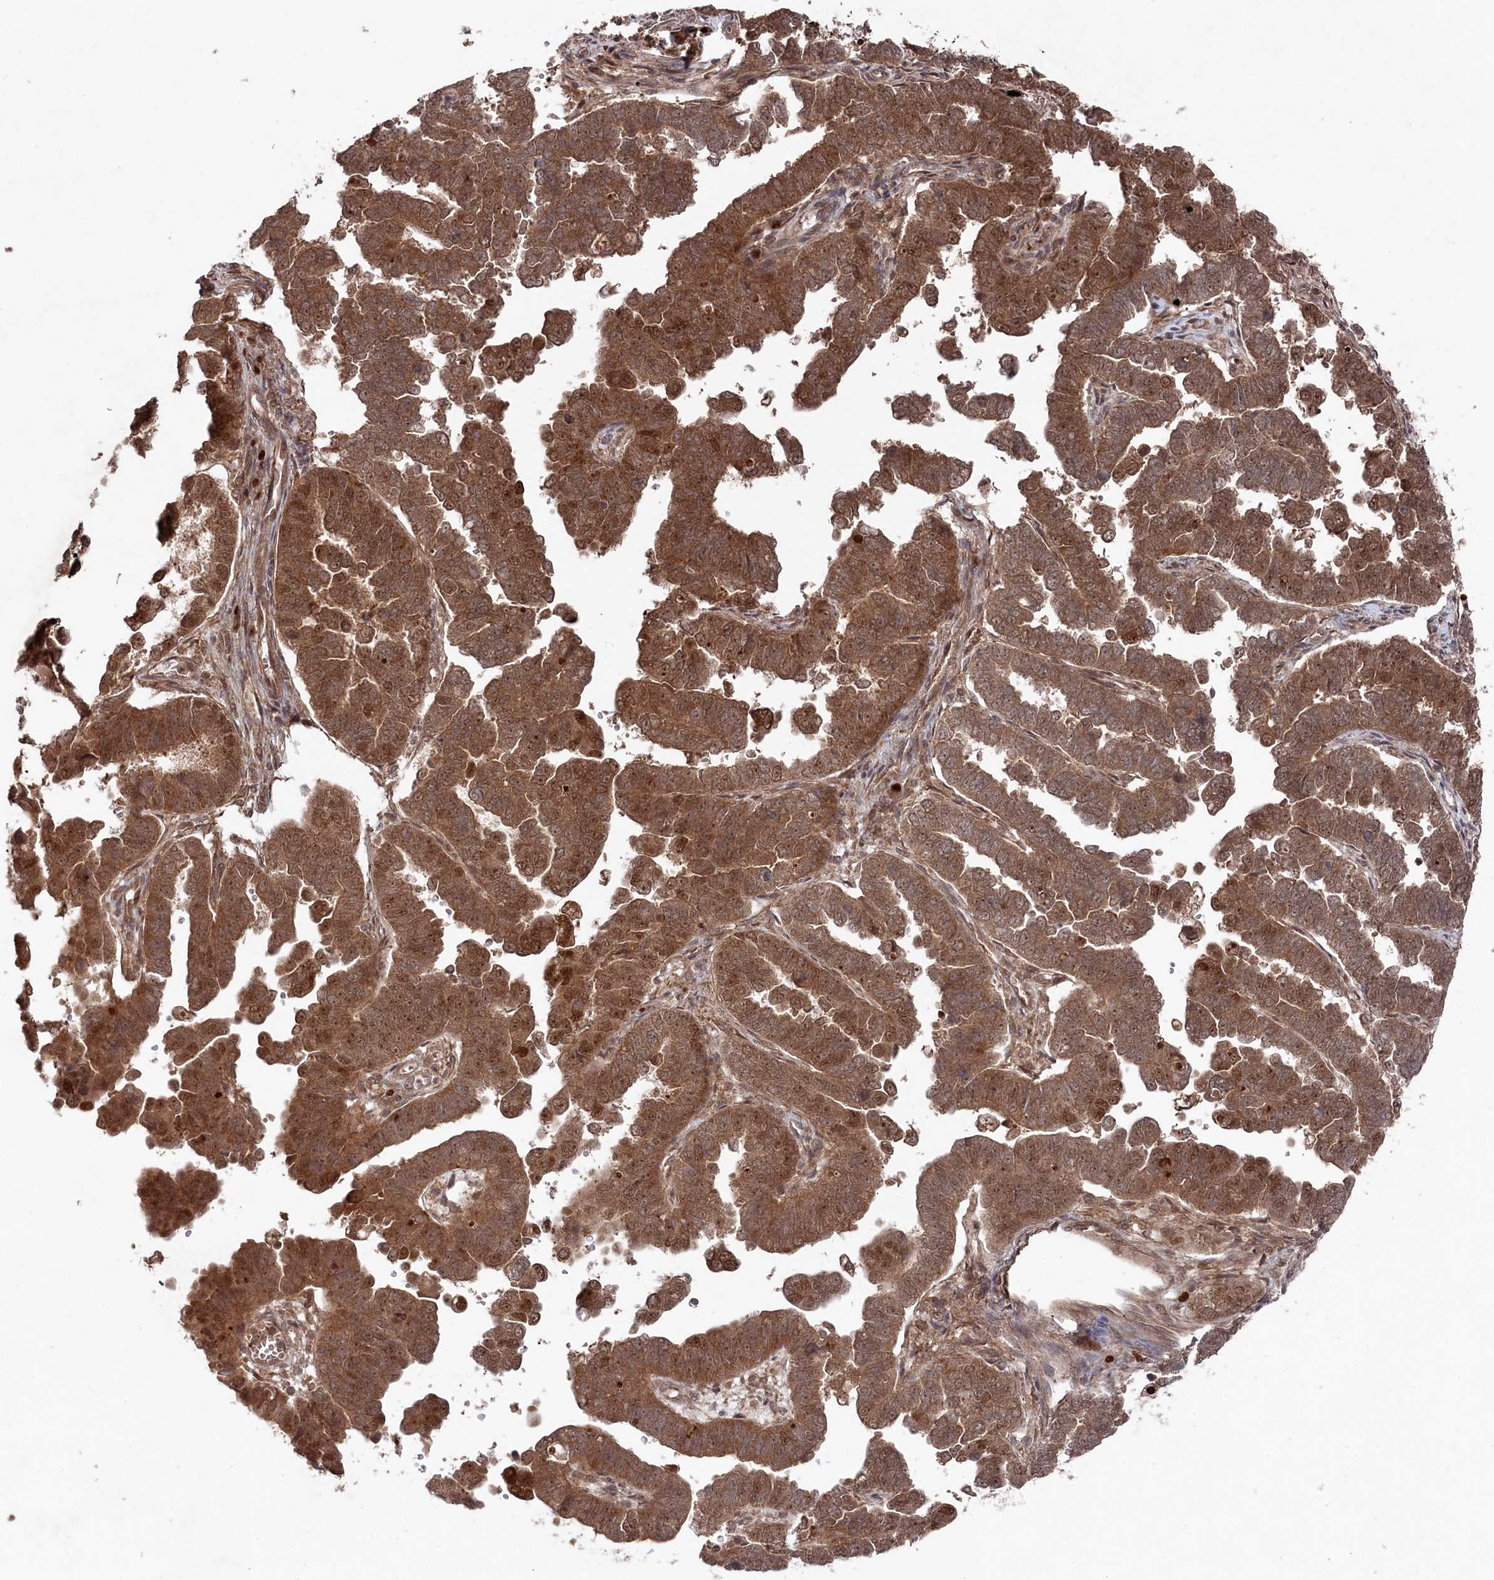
{"staining": {"intensity": "moderate", "quantity": ">75%", "location": "cytoplasmic/membranous,nuclear"}, "tissue": "endometrial cancer", "cell_type": "Tumor cells", "image_type": "cancer", "snomed": [{"axis": "morphology", "description": "Adenocarcinoma, NOS"}, {"axis": "topography", "description": "Endometrium"}], "caption": "The immunohistochemical stain labels moderate cytoplasmic/membranous and nuclear positivity in tumor cells of endometrial adenocarcinoma tissue.", "gene": "BORCS7", "patient": {"sex": "female", "age": 75}}